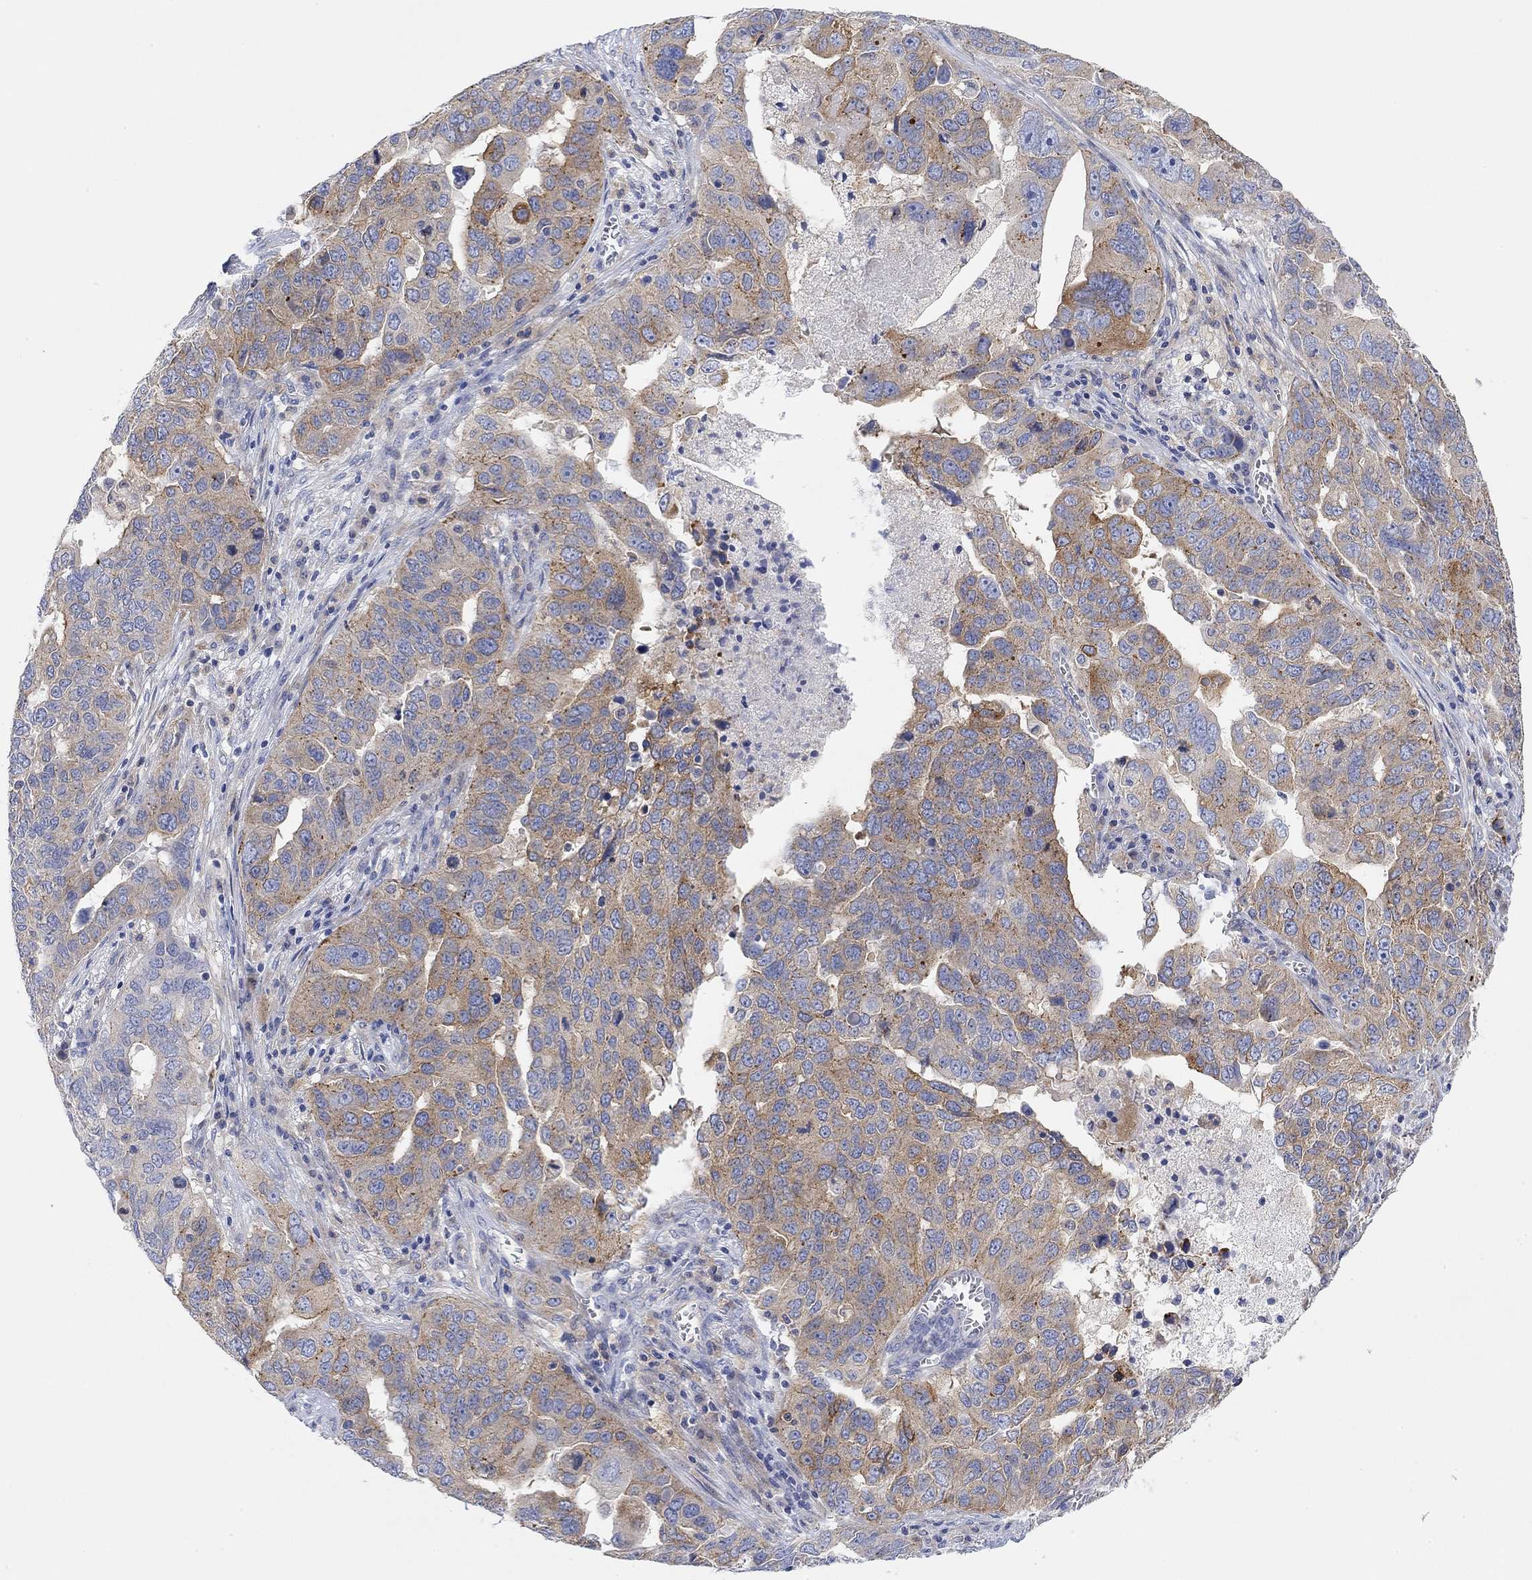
{"staining": {"intensity": "strong", "quantity": "<25%", "location": "cytoplasmic/membranous"}, "tissue": "ovarian cancer", "cell_type": "Tumor cells", "image_type": "cancer", "snomed": [{"axis": "morphology", "description": "Carcinoma, endometroid"}, {"axis": "topography", "description": "Soft tissue"}, {"axis": "topography", "description": "Ovary"}], "caption": "Ovarian cancer stained for a protein (brown) shows strong cytoplasmic/membranous positive positivity in approximately <25% of tumor cells.", "gene": "RGS1", "patient": {"sex": "female", "age": 52}}